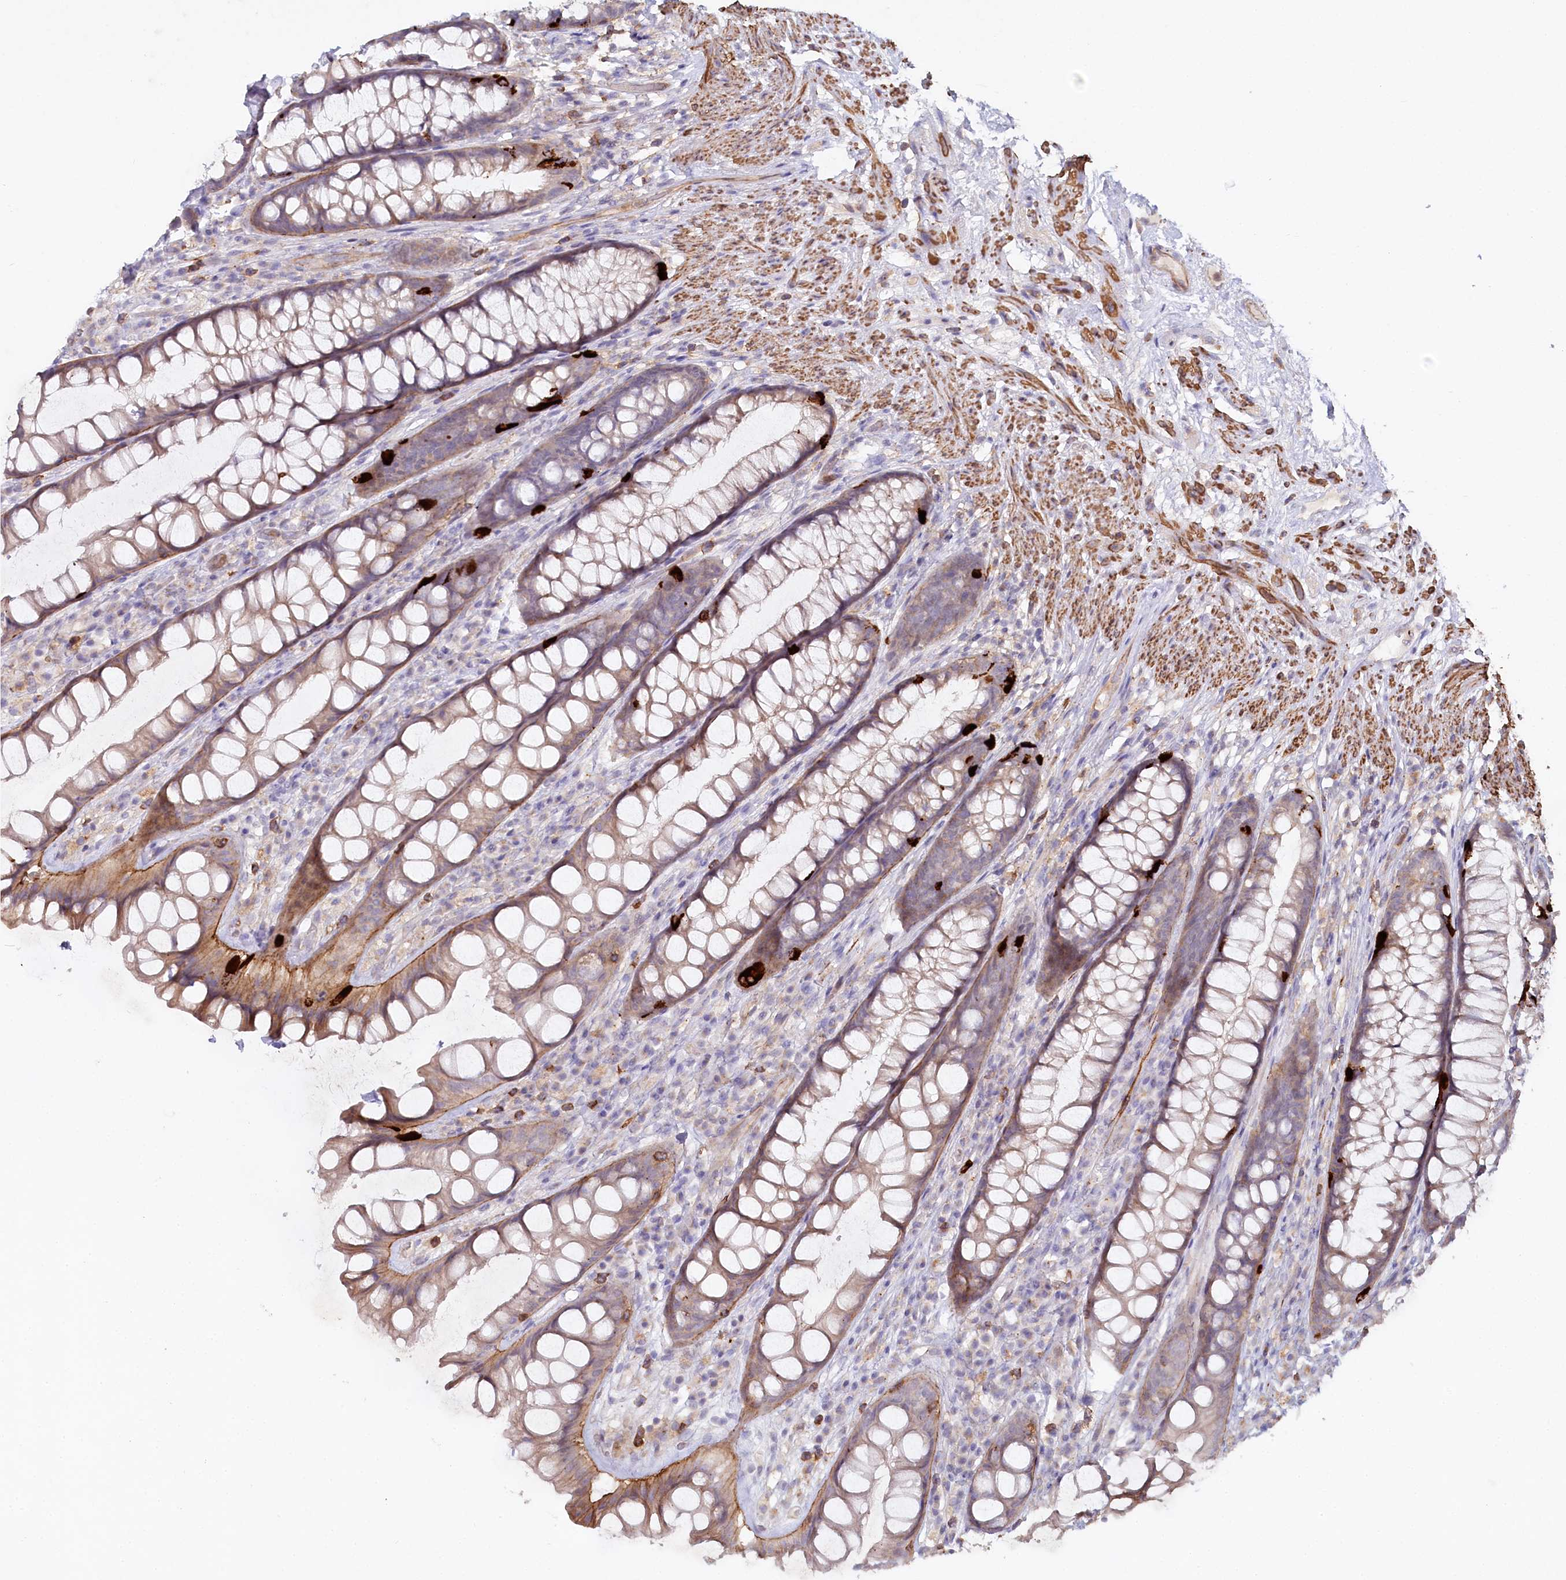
{"staining": {"intensity": "moderate", "quantity": "25%-75%", "location": "cytoplasmic/membranous"}, "tissue": "rectum", "cell_type": "Glandular cells", "image_type": "normal", "snomed": [{"axis": "morphology", "description": "Normal tissue, NOS"}, {"axis": "topography", "description": "Rectum"}], "caption": "Brown immunohistochemical staining in unremarkable rectum shows moderate cytoplasmic/membranous positivity in about 25%-75% of glandular cells. (DAB (3,3'-diaminobenzidine) IHC, brown staining for protein, blue staining for nuclei).", "gene": "ALDH3B1", "patient": {"sex": "male", "age": 74}}